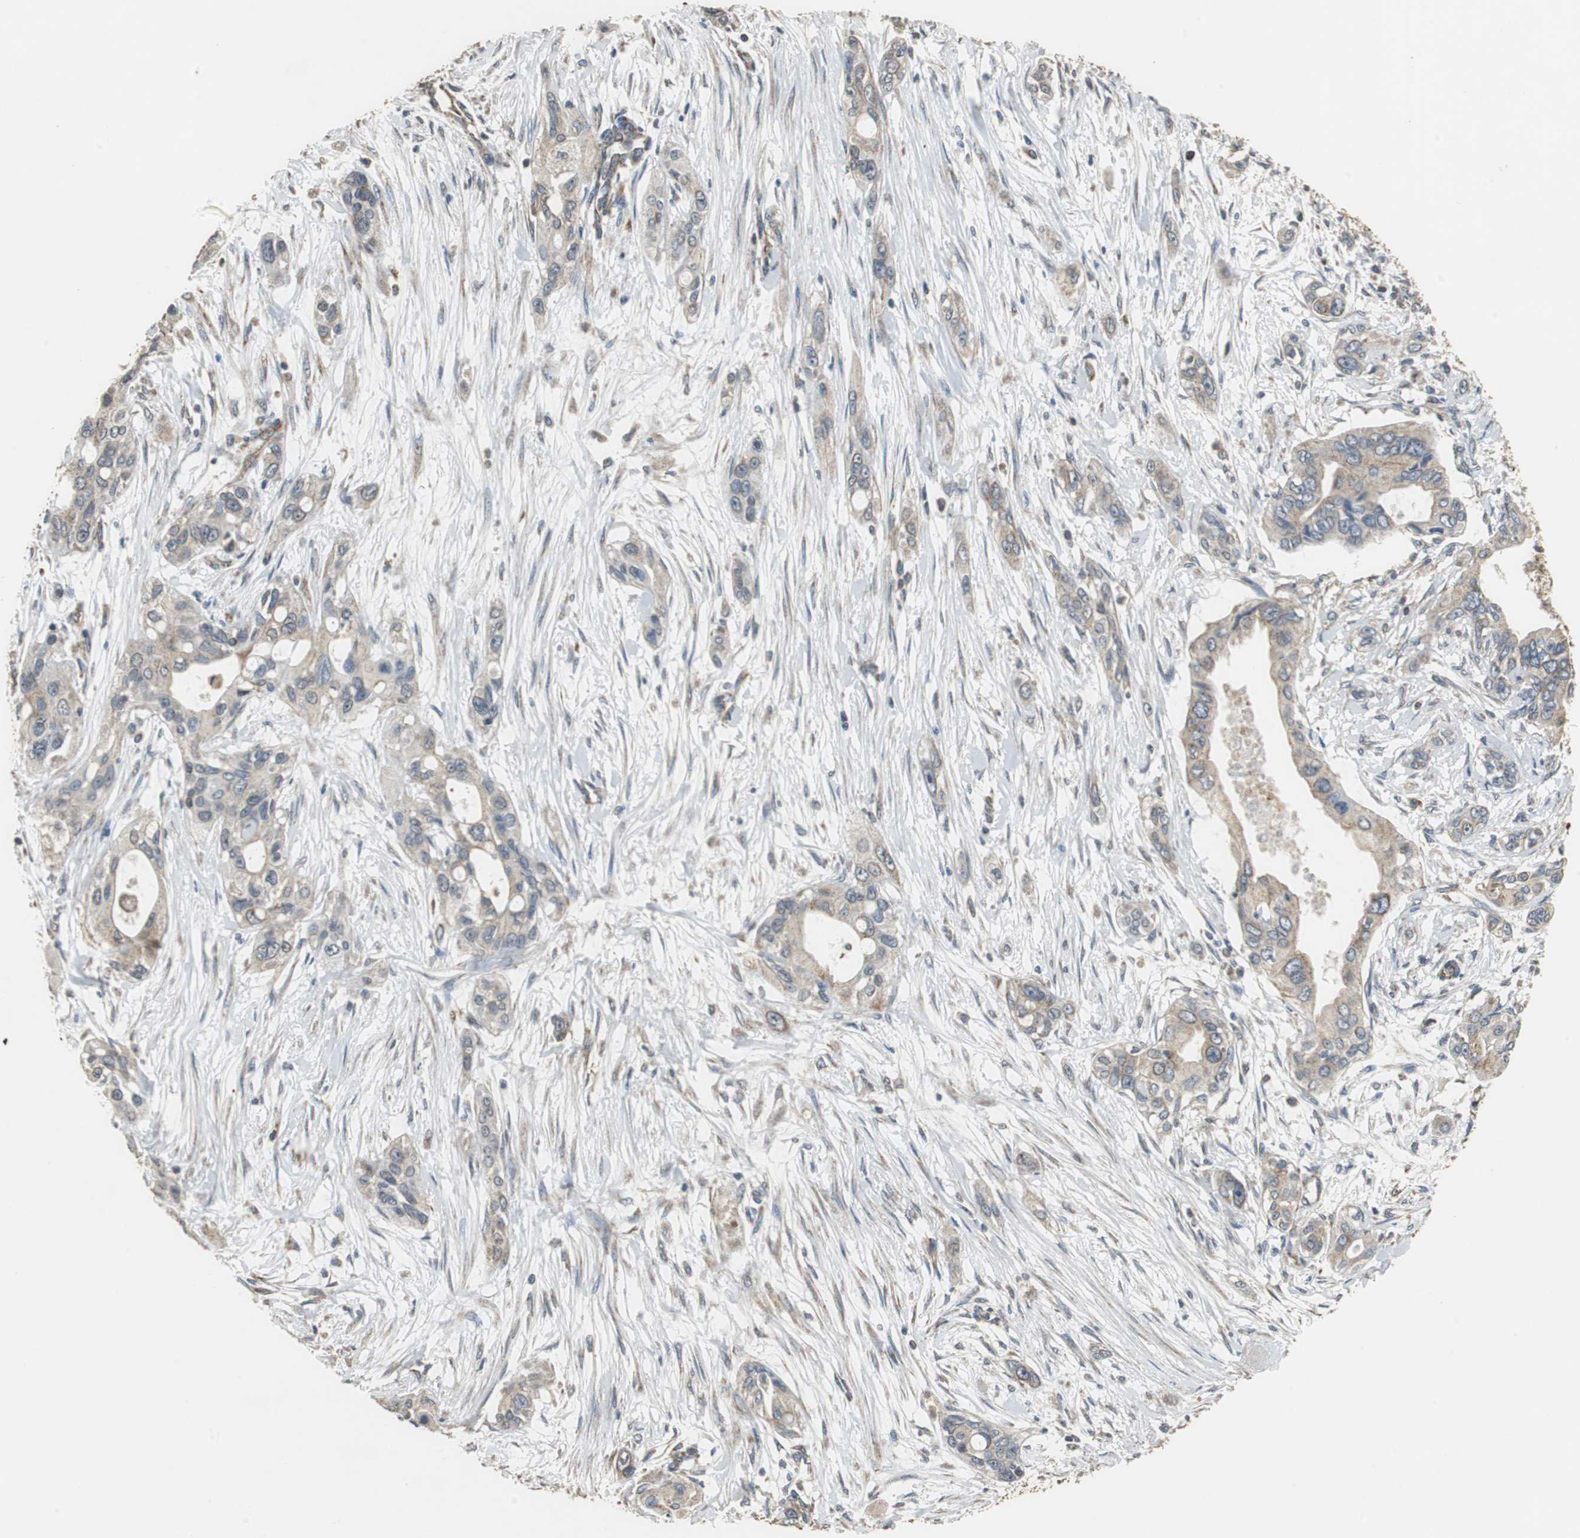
{"staining": {"intensity": "weak", "quantity": "25%-75%", "location": "cytoplasmic/membranous"}, "tissue": "pancreatic cancer", "cell_type": "Tumor cells", "image_type": "cancer", "snomed": [{"axis": "morphology", "description": "Adenocarcinoma, NOS"}, {"axis": "topography", "description": "Pancreas"}], "caption": "A high-resolution histopathology image shows IHC staining of pancreatic cancer (adenocarcinoma), which shows weak cytoplasmic/membranous staining in approximately 25%-75% of tumor cells.", "gene": "NNT", "patient": {"sex": "female", "age": 60}}